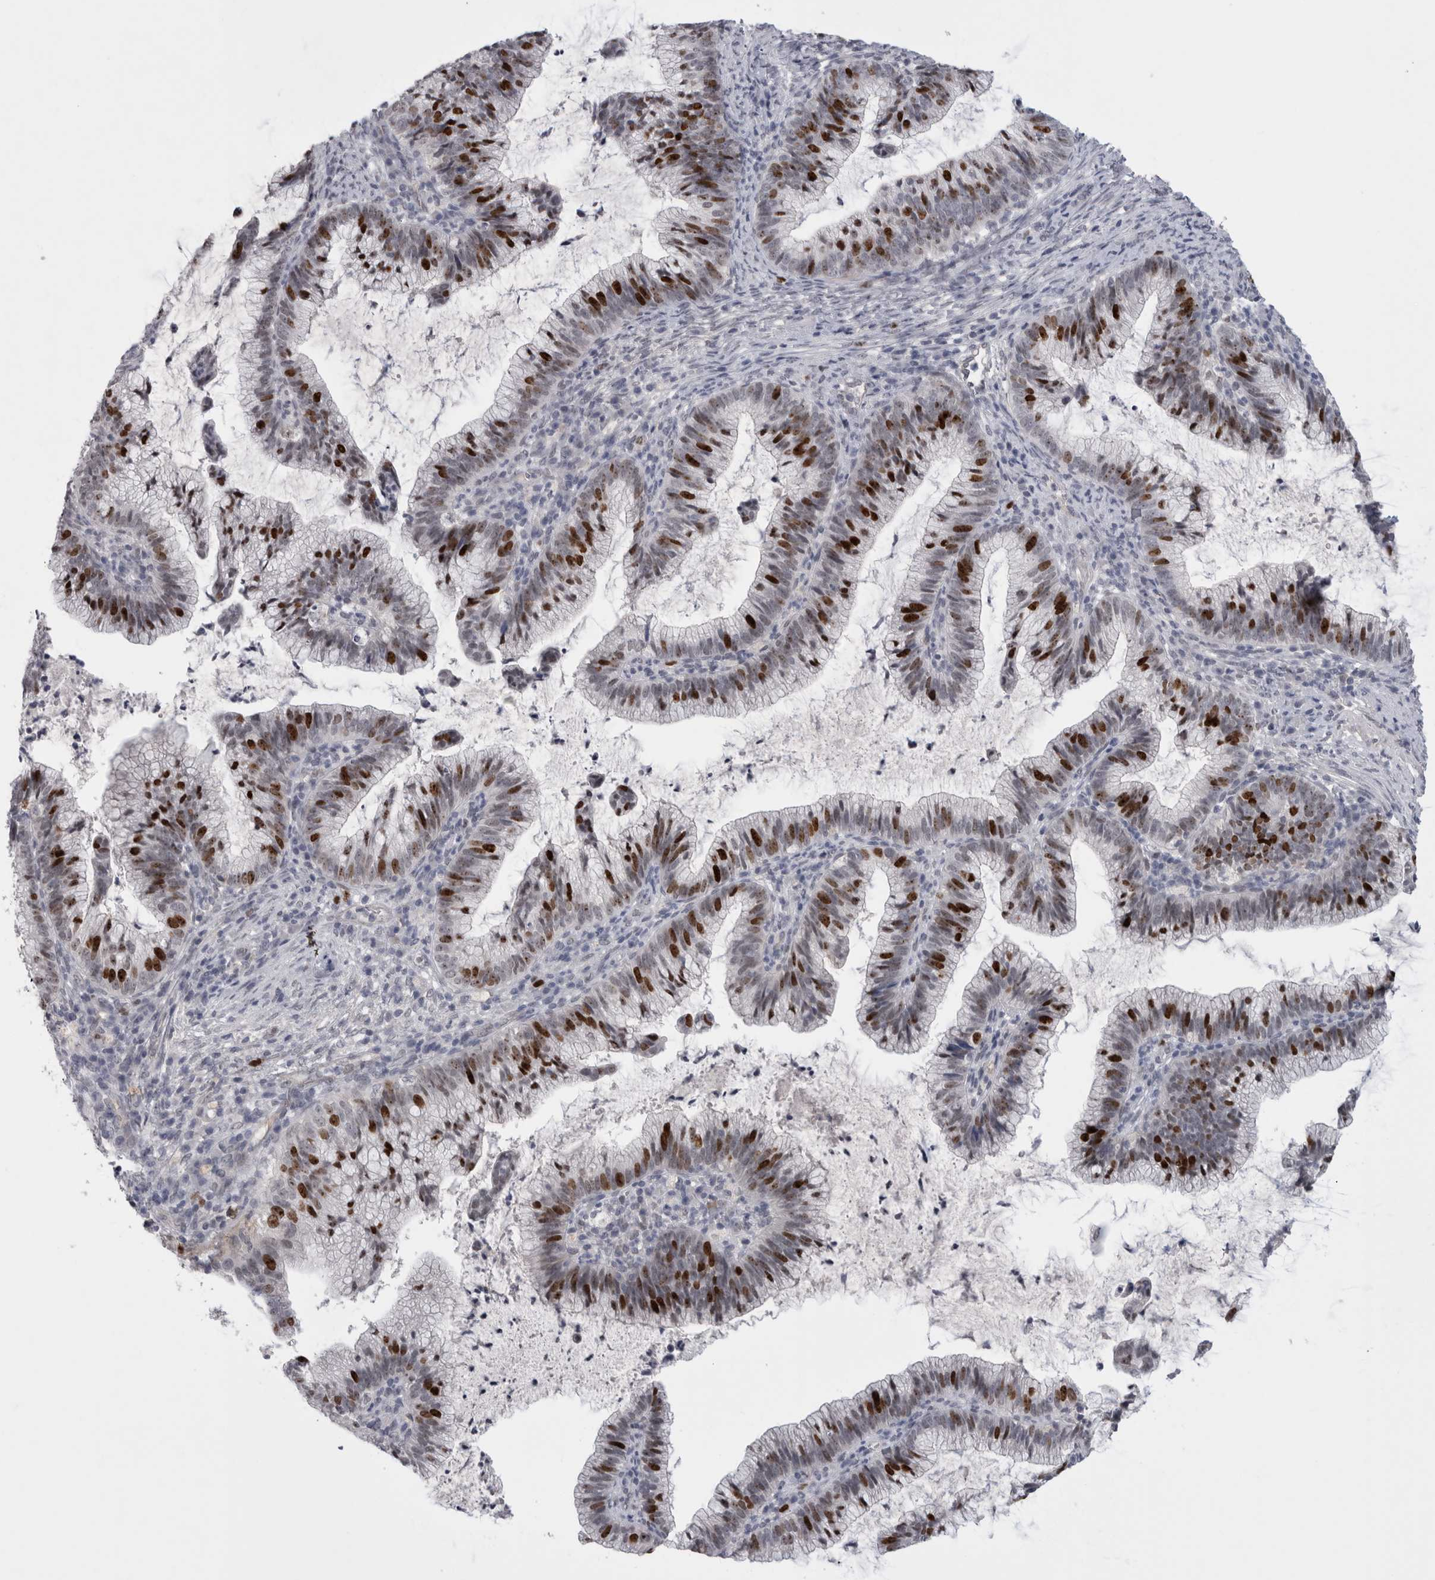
{"staining": {"intensity": "strong", "quantity": "25%-75%", "location": "nuclear"}, "tissue": "cervical cancer", "cell_type": "Tumor cells", "image_type": "cancer", "snomed": [{"axis": "morphology", "description": "Adenocarcinoma, NOS"}, {"axis": "topography", "description": "Cervix"}], "caption": "Cervical cancer stained for a protein (brown) shows strong nuclear positive expression in about 25%-75% of tumor cells.", "gene": "KIF18B", "patient": {"sex": "female", "age": 36}}